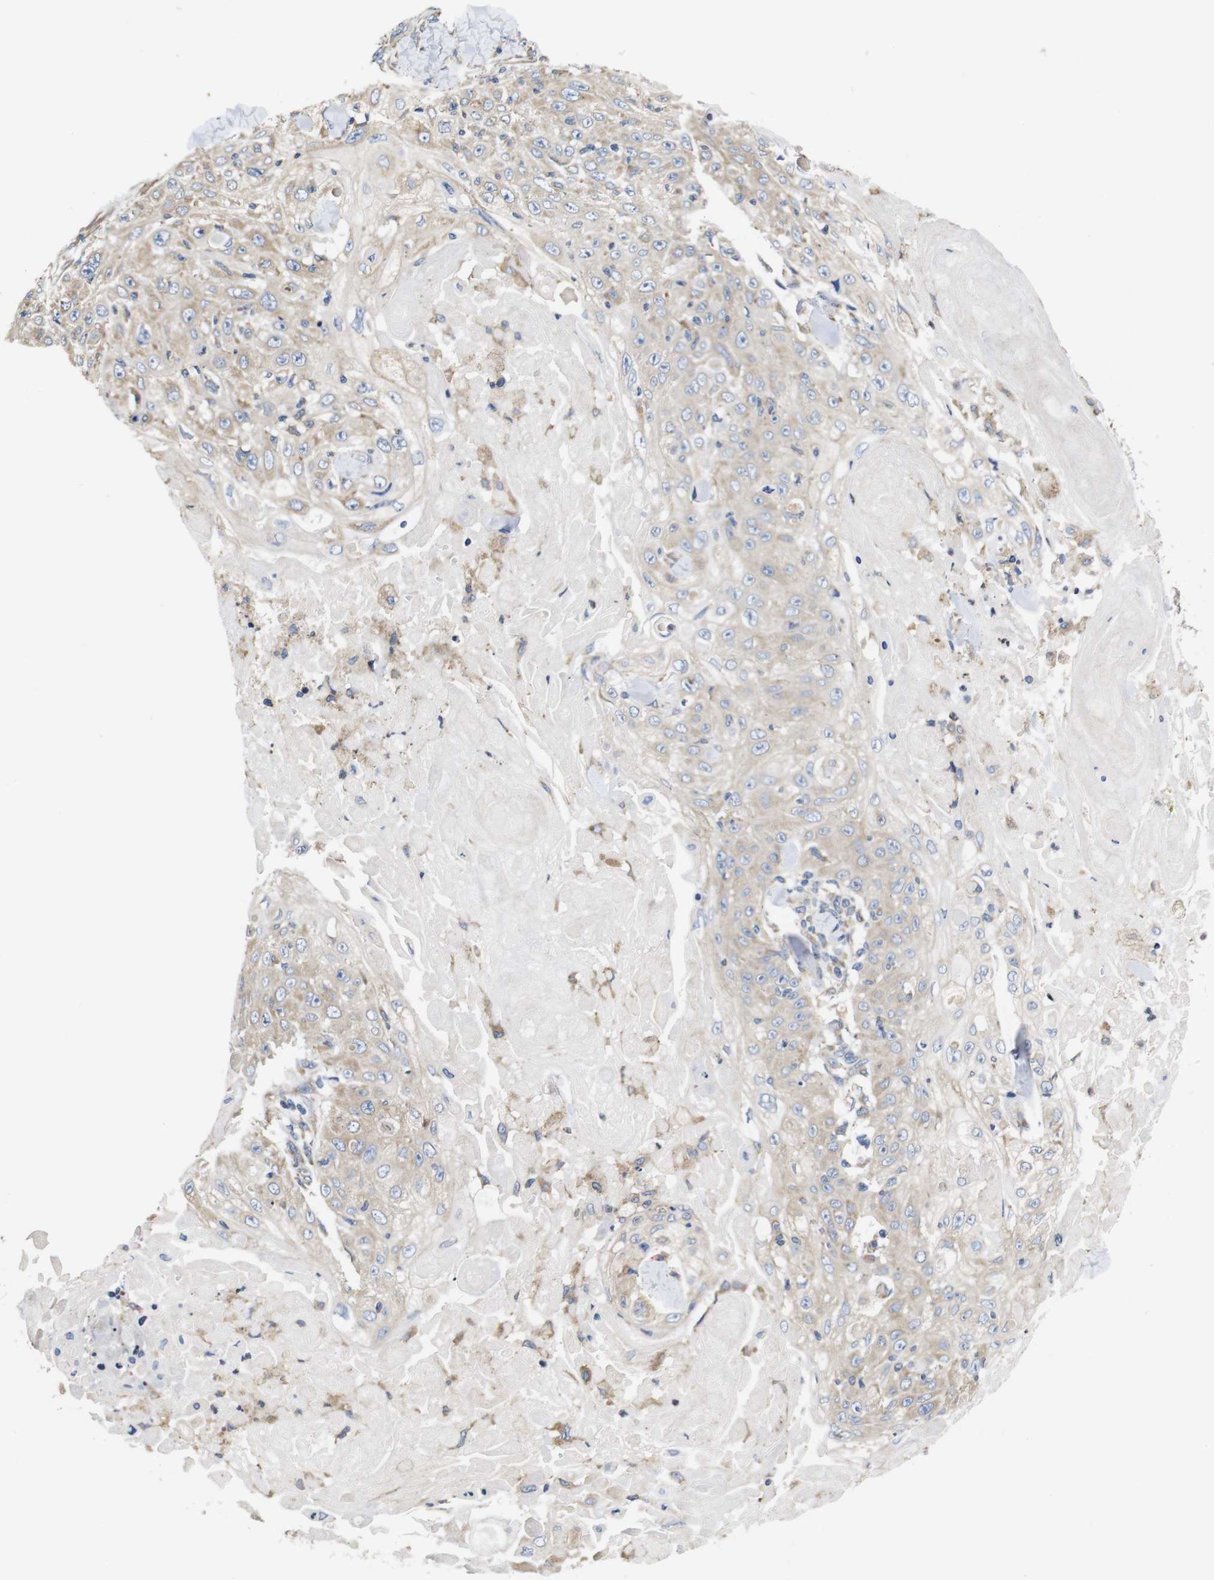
{"staining": {"intensity": "weak", "quantity": ">75%", "location": "cytoplasmic/membranous"}, "tissue": "skin cancer", "cell_type": "Tumor cells", "image_type": "cancer", "snomed": [{"axis": "morphology", "description": "Squamous cell carcinoma, NOS"}, {"axis": "topography", "description": "Skin"}], "caption": "Skin cancer tissue demonstrates weak cytoplasmic/membranous staining in about >75% of tumor cells", "gene": "MARCHF7", "patient": {"sex": "male", "age": 86}}